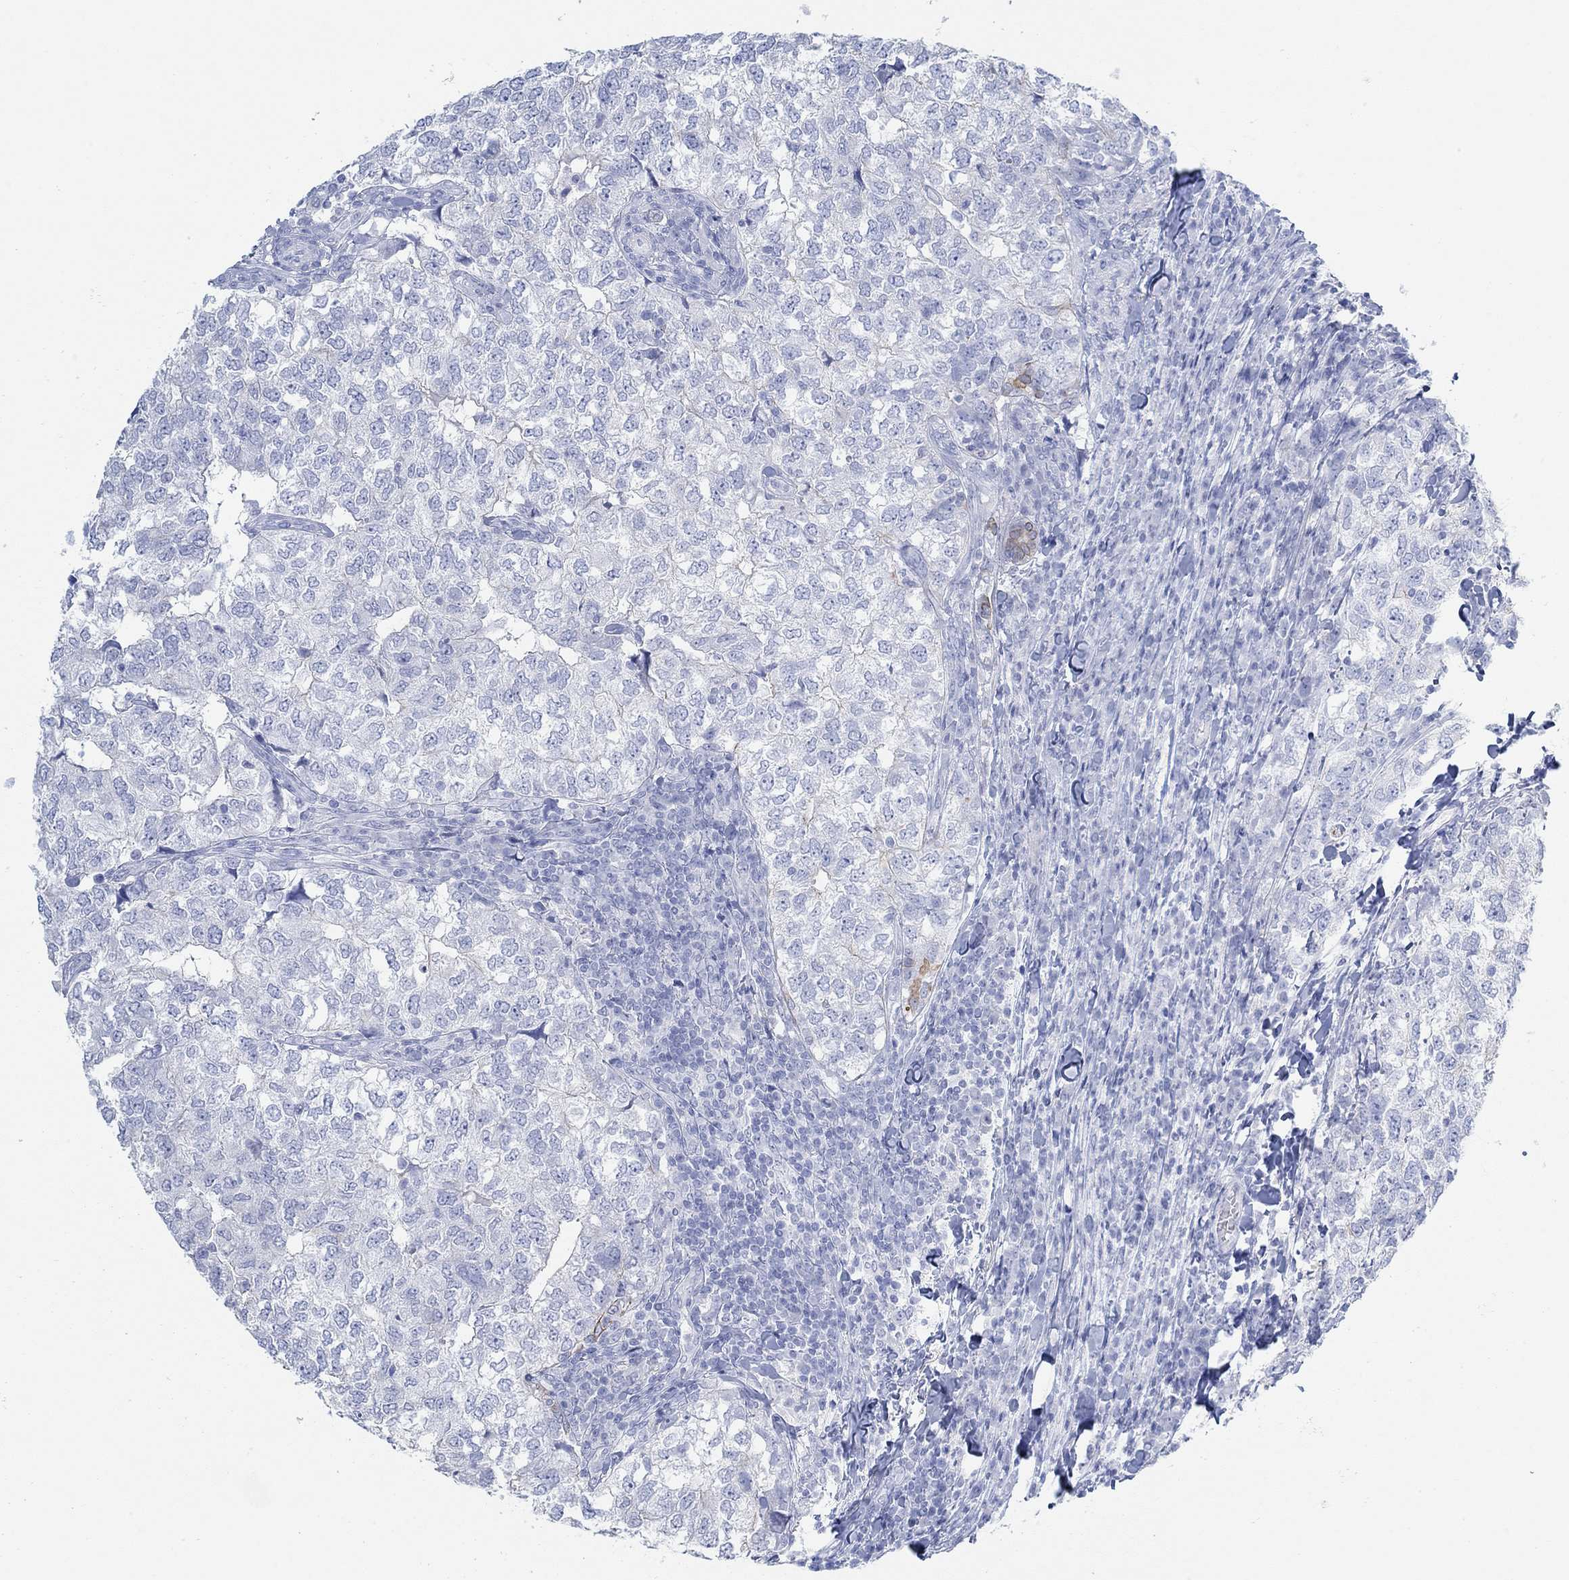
{"staining": {"intensity": "negative", "quantity": "none", "location": "none"}, "tissue": "breast cancer", "cell_type": "Tumor cells", "image_type": "cancer", "snomed": [{"axis": "morphology", "description": "Duct carcinoma"}, {"axis": "topography", "description": "Breast"}], "caption": "A photomicrograph of human breast invasive ductal carcinoma is negative for staining in tumor cells.", "gene": "AK8", "patient": {"sex": "female", "age": 30}}